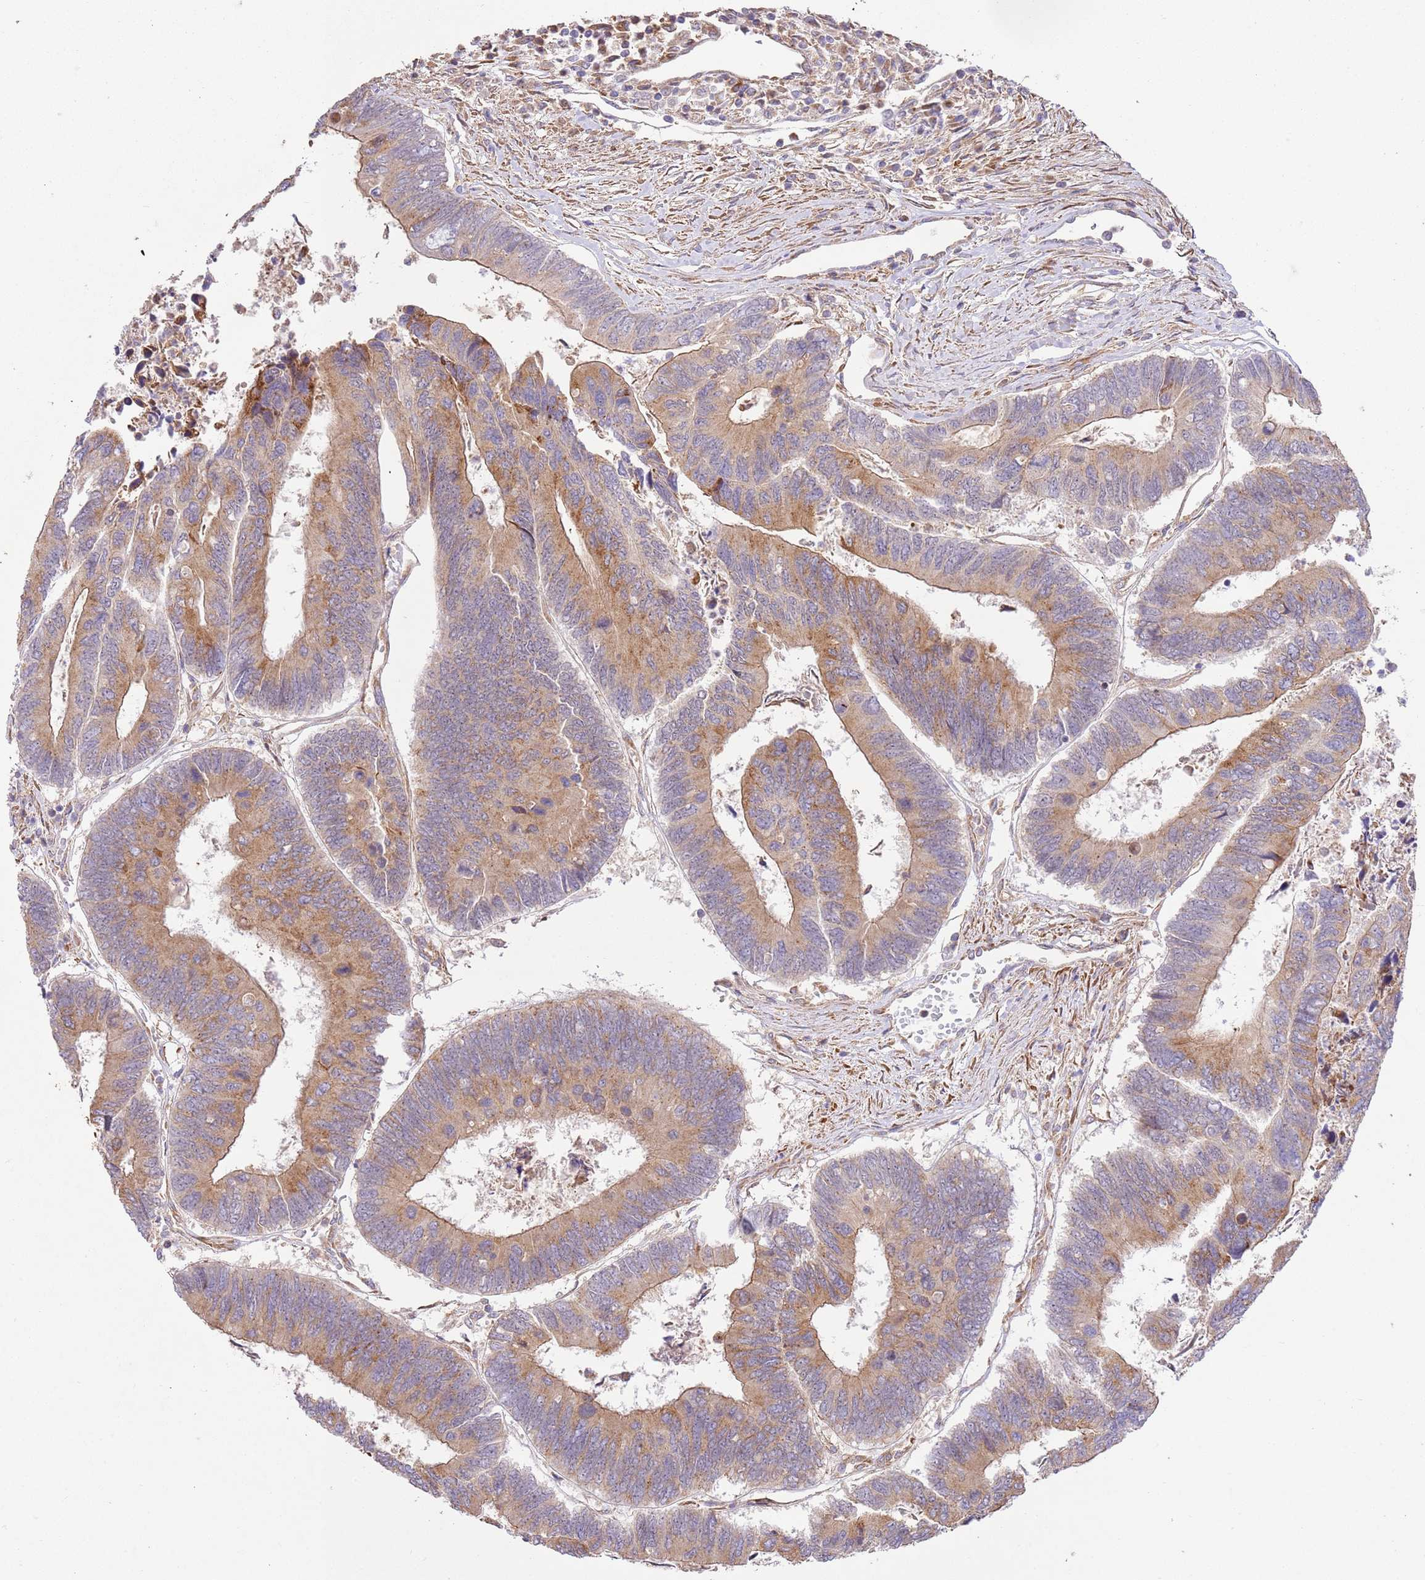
{"staining": {"intensity": "moderate", "quantity": ">75%", "location": "cytoplasmic/membranous"}, "tissue": "colorectal cancer", "cell_type": "Tumor cells", "image_type": "cancer", "snomed": [{"axis": "morphology", "description": "Adenocarcinoma, NOS"}, {"axis": "topography", "description": "Colon"}], "caption": "The photomicrograph demonstrates a brown stain indicating the presence of a protein in the cytoplasmic/membranous of tumor cells in colorectal adenocarcinoma. The protein is stained brown, and the nuclei are stained in blue (DAB (3,3'-diaminobenzidine) IHC with brightfield microscopy, high magnification).", "gene": "ZBTB39", "patient": {"sex": "female", "age": 67}}